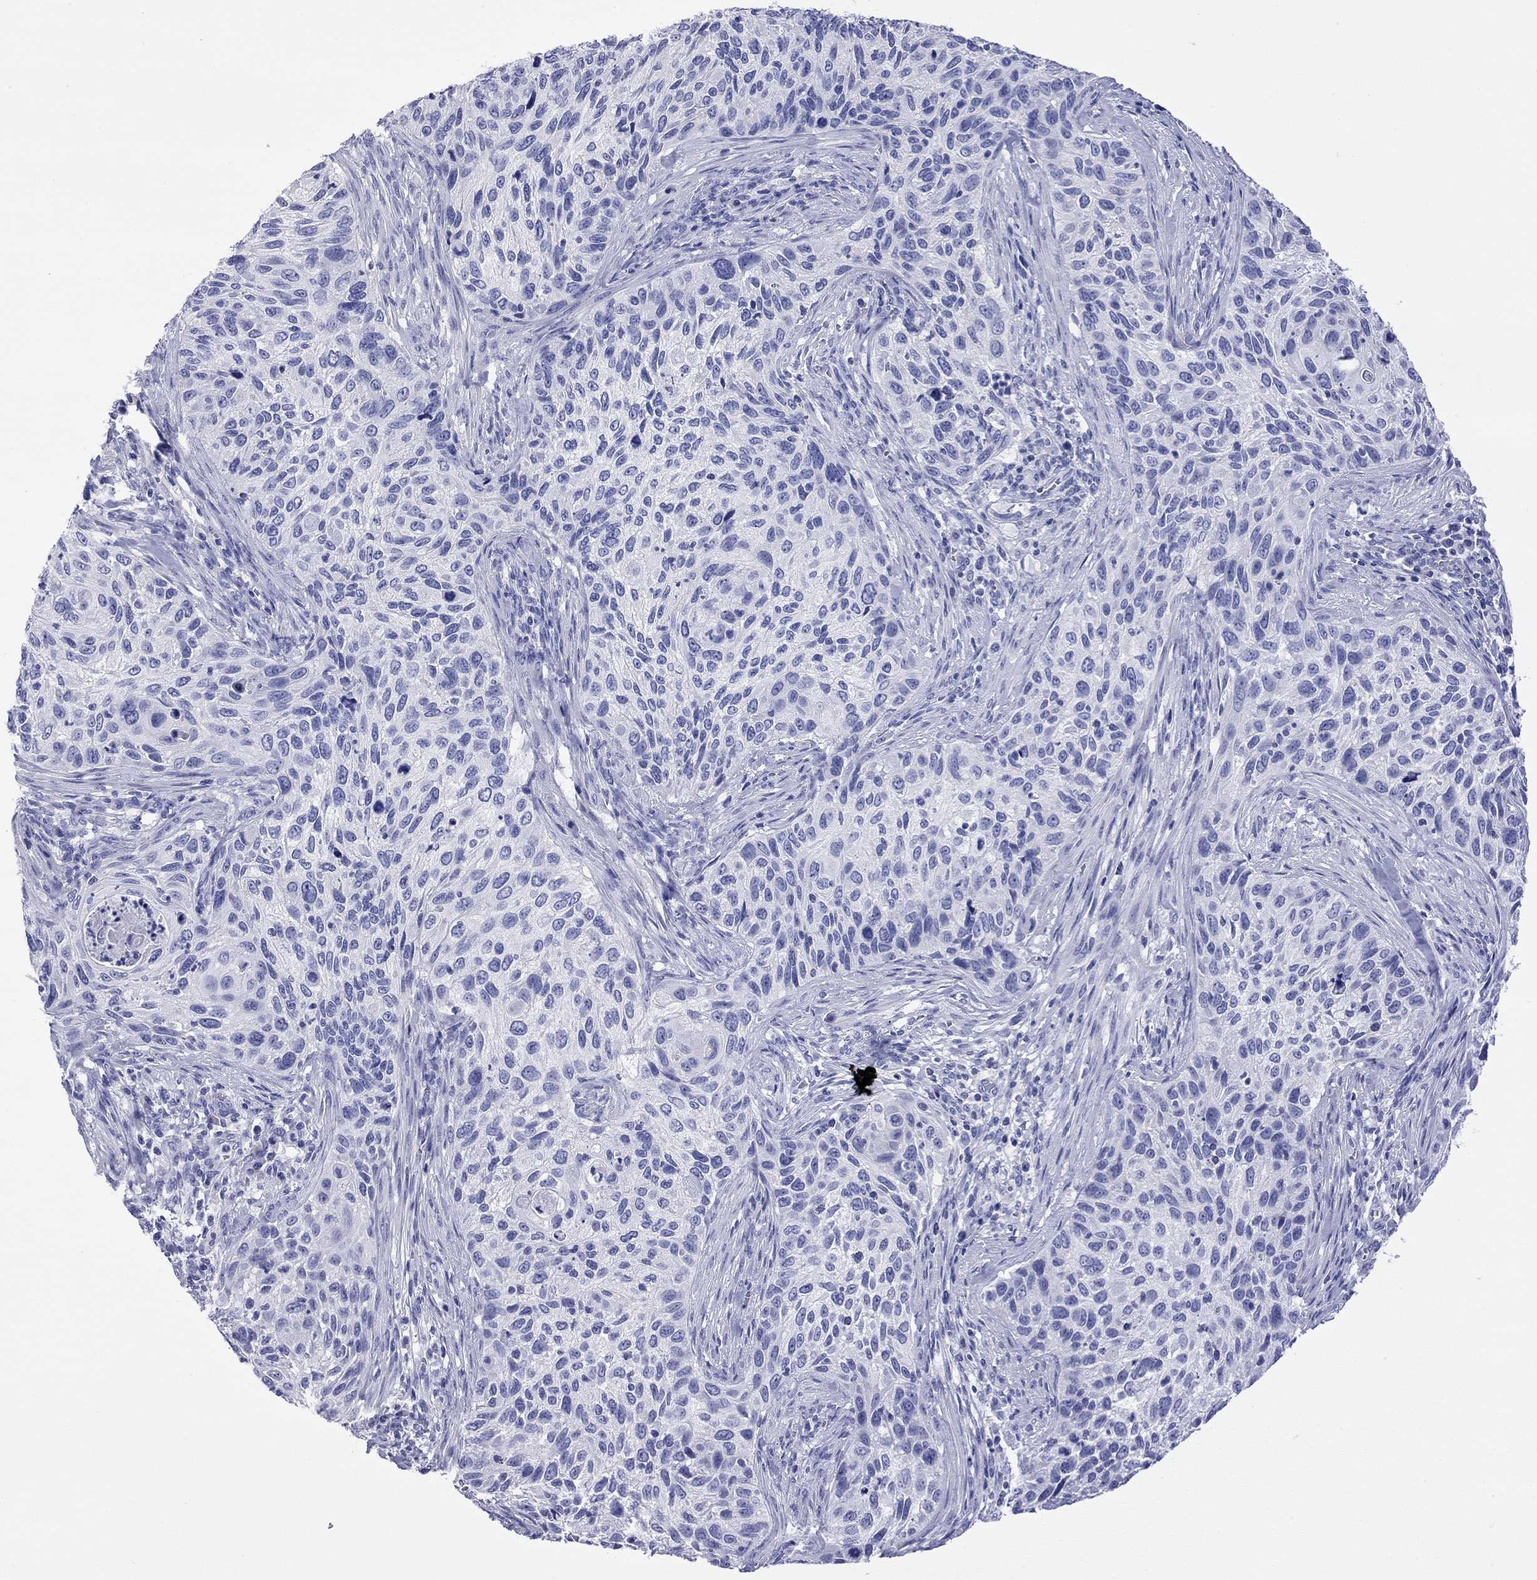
{"staining": {"intensity": "negative", "quantity": "none", "location": "none"}, "tissue": "cervical cancer", "cell_type": "Tumor cells", "image_type": "cancer", "snomed": [{"axis": "morphology", "description": "Squamous cell carcinoma, NOS"}, {"axis": "topography", "description": "Cervix"}], "caption": "A photomicrograph of cervical squamous cell carcinoma stained for a protein displays no brown staining in tumor cells.", "gene": "FIGLA", "patient": {"sex": "female", "age": 70}}